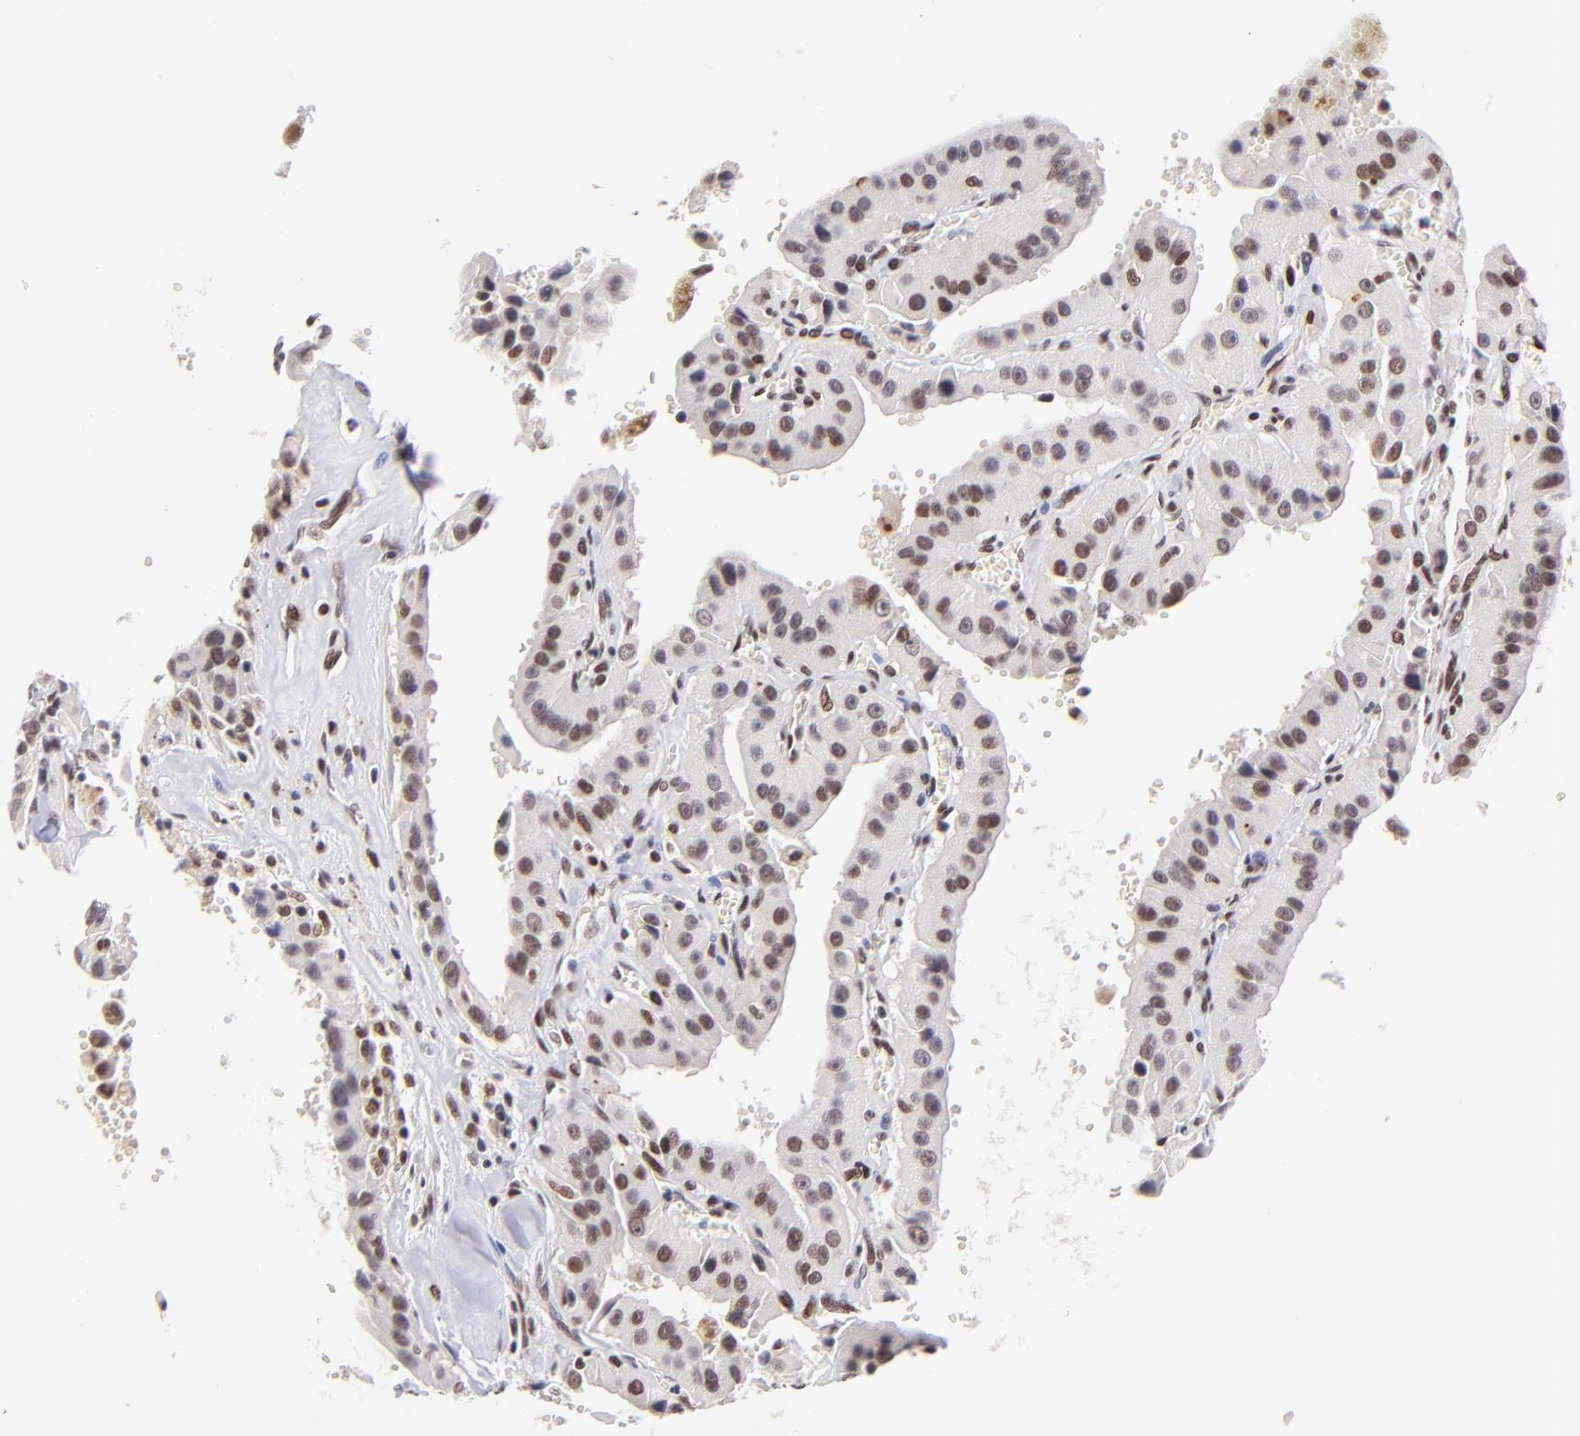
{"staining": {"intensity": "weak", "quantity": ">75%", "location": "nuclear"}, "tissue": "thyroid cancer", "cell_type": "Tumor cells", "image_type": "cancer", "snomed": [{"axis": "morphology", "description": "Carcinoma, NOS"}, {"axis": "topography", "description": "Thyroid gland"}], "caption": "Thyroid carcinoma stained with a brown dye shows weak nuclear positive expression in approximately >75% of tumor cells.", "gene": "MIDEAS", "patient": {"sex": "male", "age": 76}}